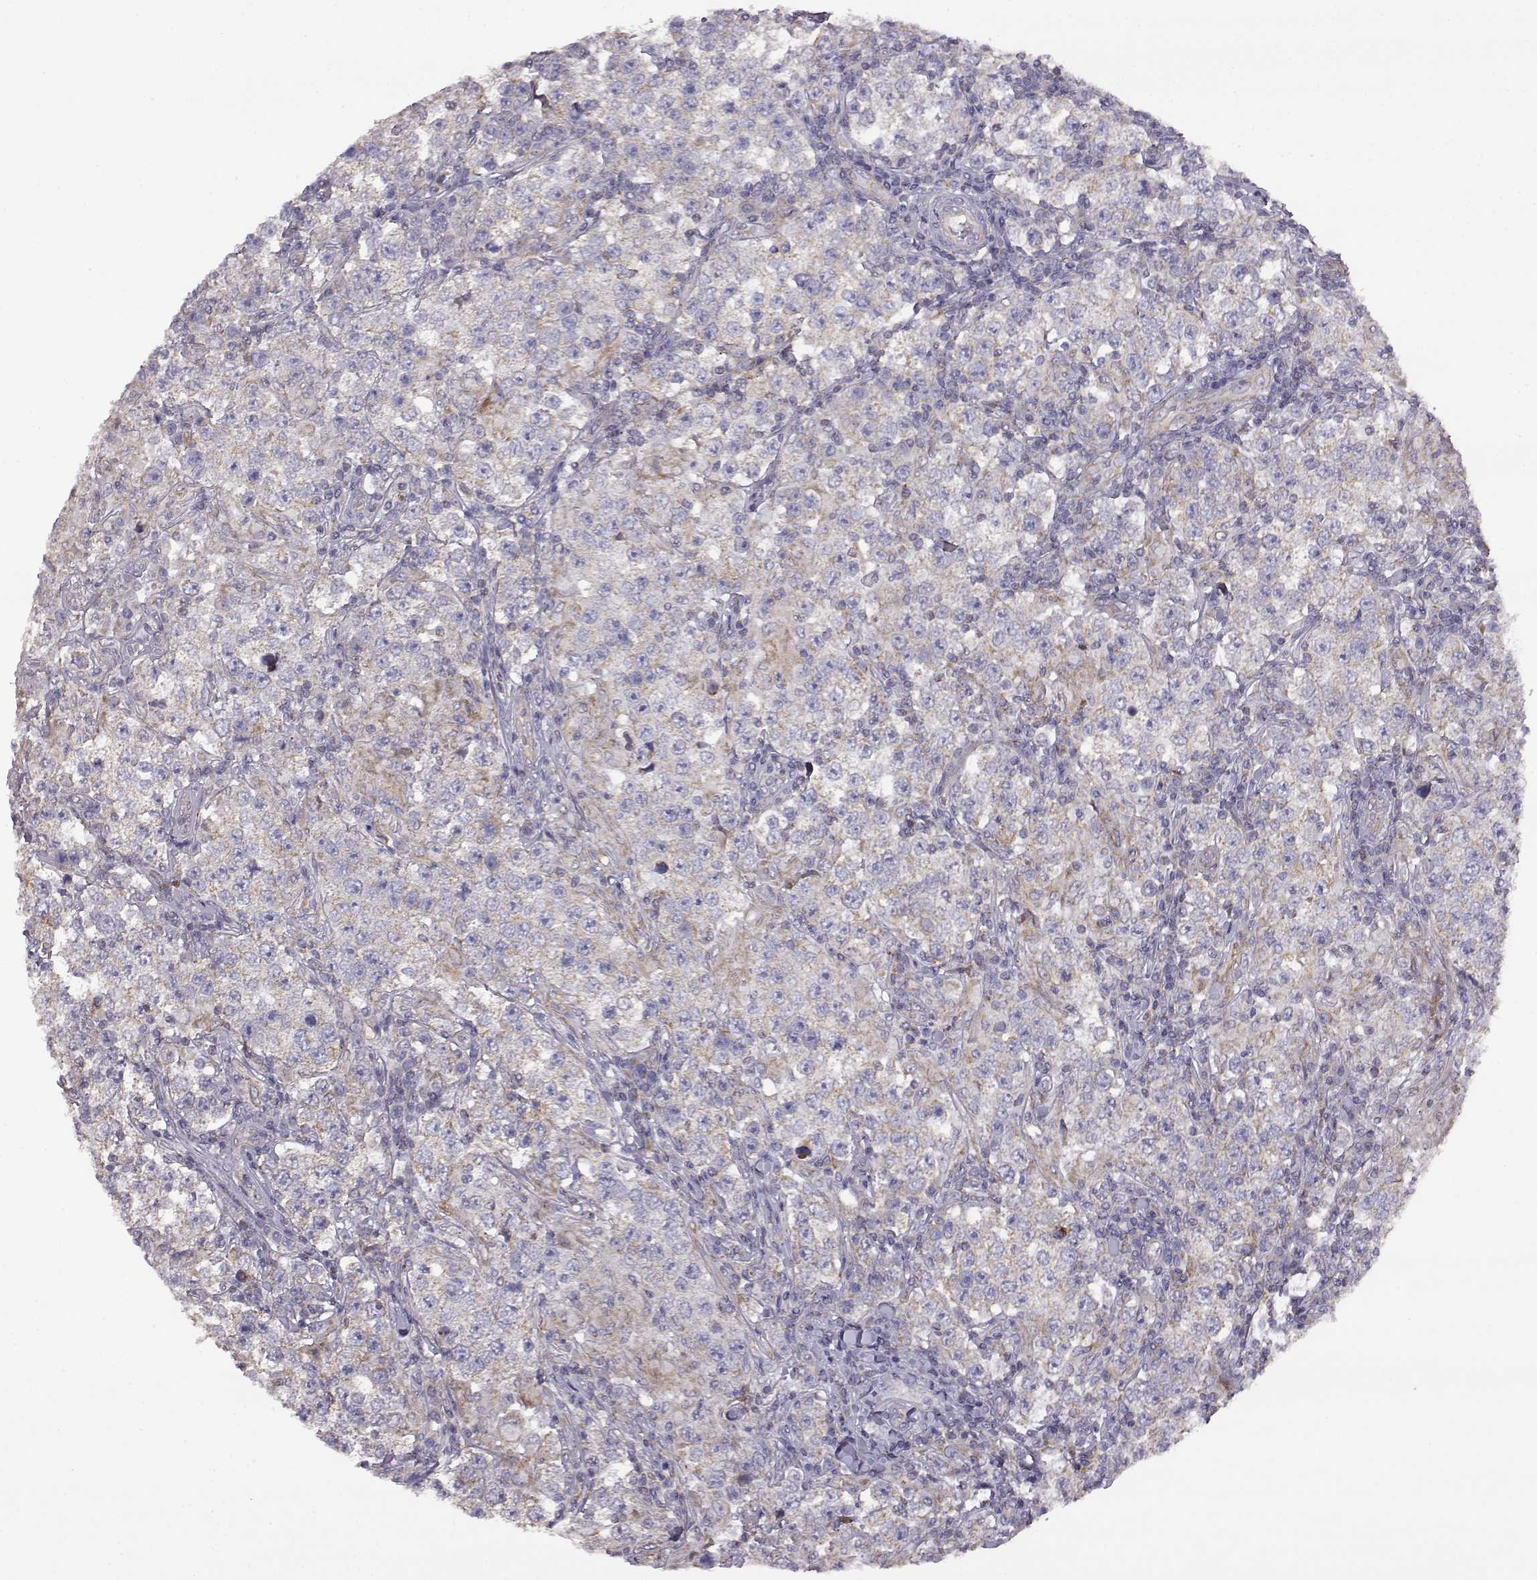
{"staining": {"intensity": "weak", "quantity": "<25%", "location": "cytoplasmic/membranous"}, "tissue": "testis cancer", "cell_type": "Tumor cells", "image_type": "cancer", "snomed": [{"axis": "morphology", "description": "Seminoma, NOS"}, {"axis": "morphology", "description": "Carcinoma, Embryonal, NOS"}, {"axis": "topography", "description": "Testis"}], "caption": "Immunohistochemistry of human testis cancer (embryonal carcinoma) reveals no staining in tumor cells.", "gene": "DDC", "patient": {"sex": "male", "age": 41}}